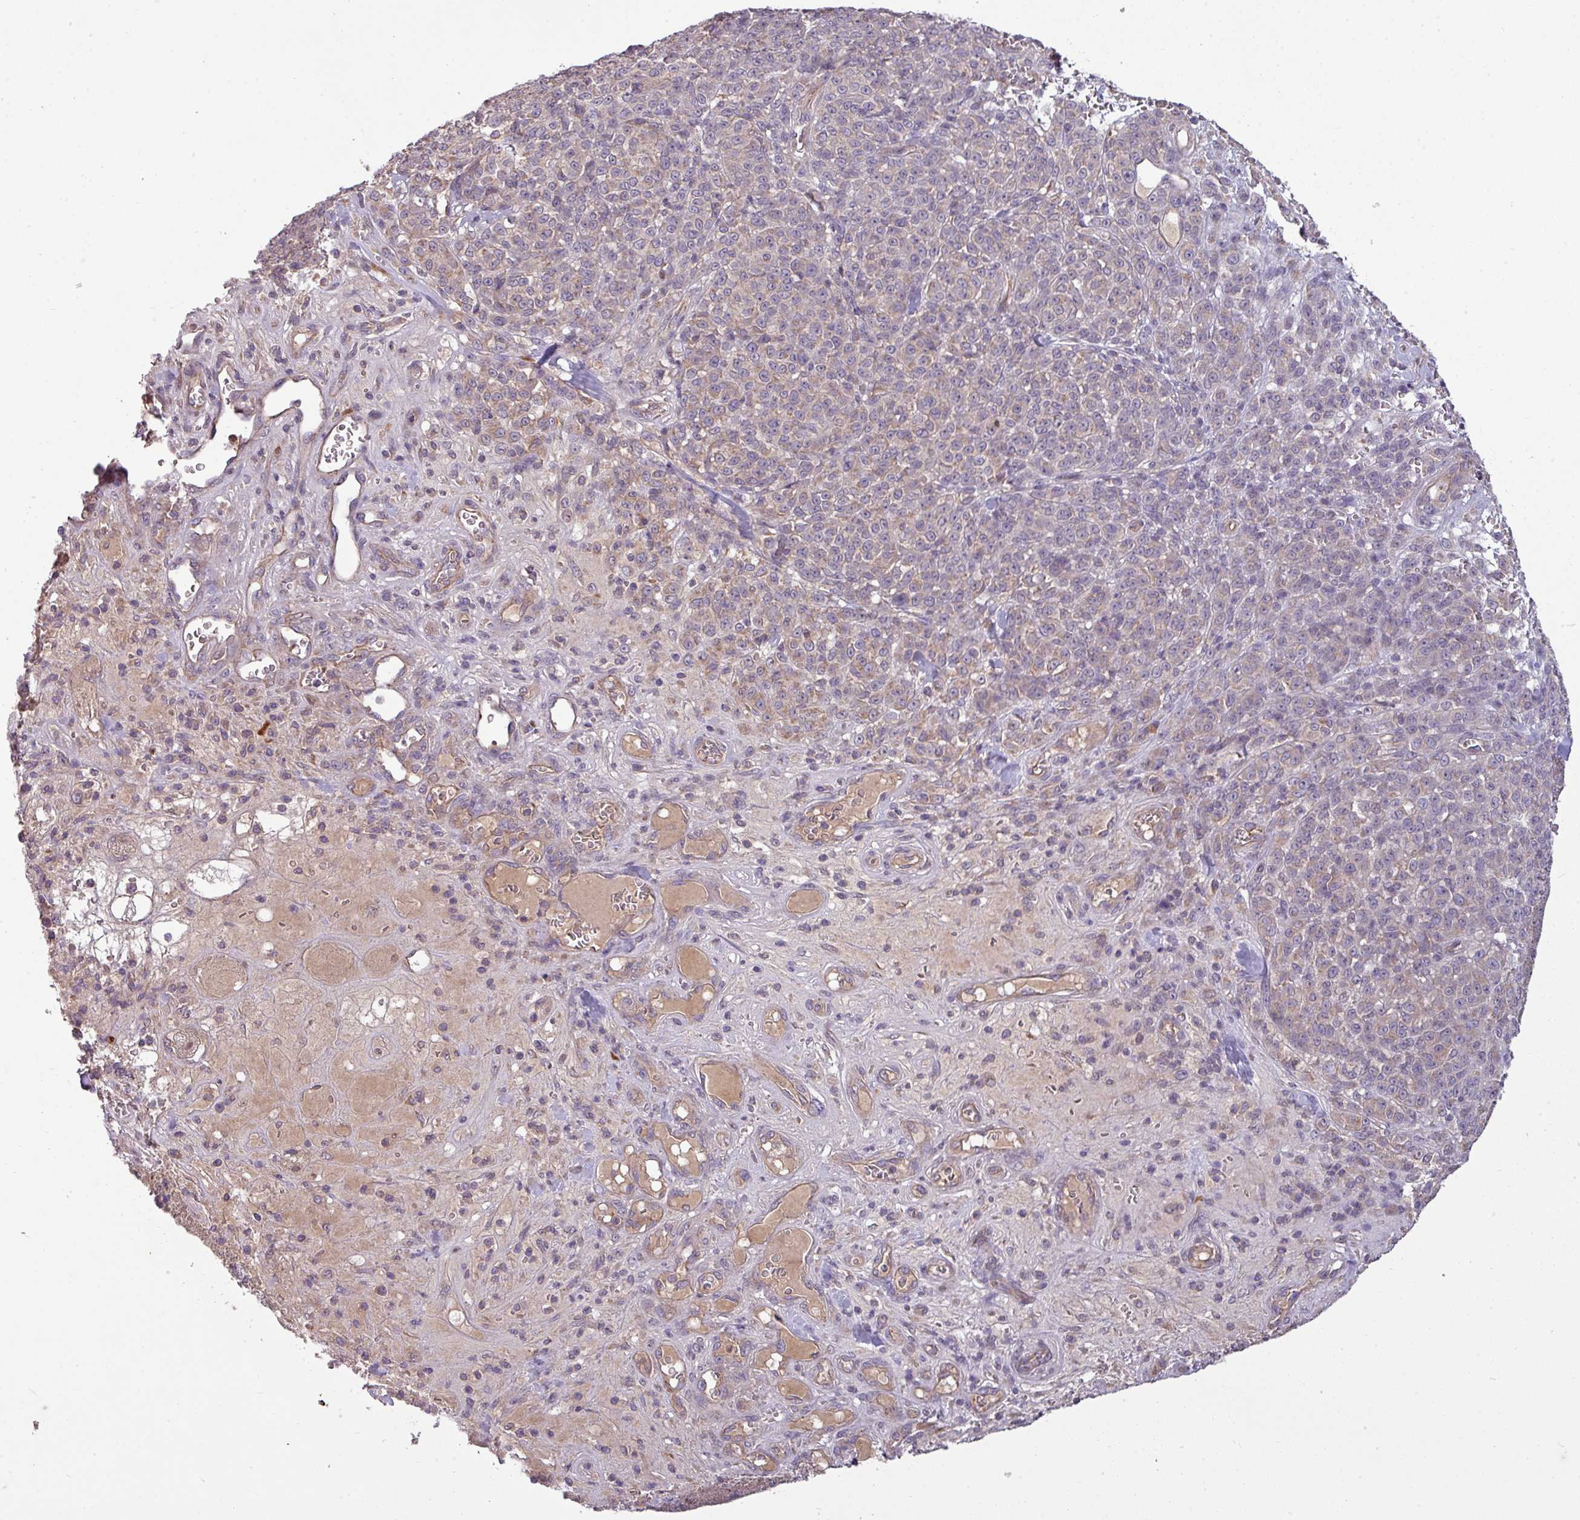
{"staining": {"intensity": "negative", "quantity": "none", "location": "none"}, "tissue": "melanoma", "cell_type": "Tumor cells", "image_type": "cancer", "snomed": [{"axis": "morphology", "description": "Normal tissue, NOS"}, {"axis": "morphology", "description": "Malignant melanoma, NOS"}, {"axis": "topography", "description": "Skin"}], "caption": "Tumor cells show no significant protein staining in melanoma. (DAB (3,3'-diaminobenzidine) immunohistochemistry with hematoxylin counter stain).", "gene": "PAPLN", "patient": {"sex": "female", "age": 34}}